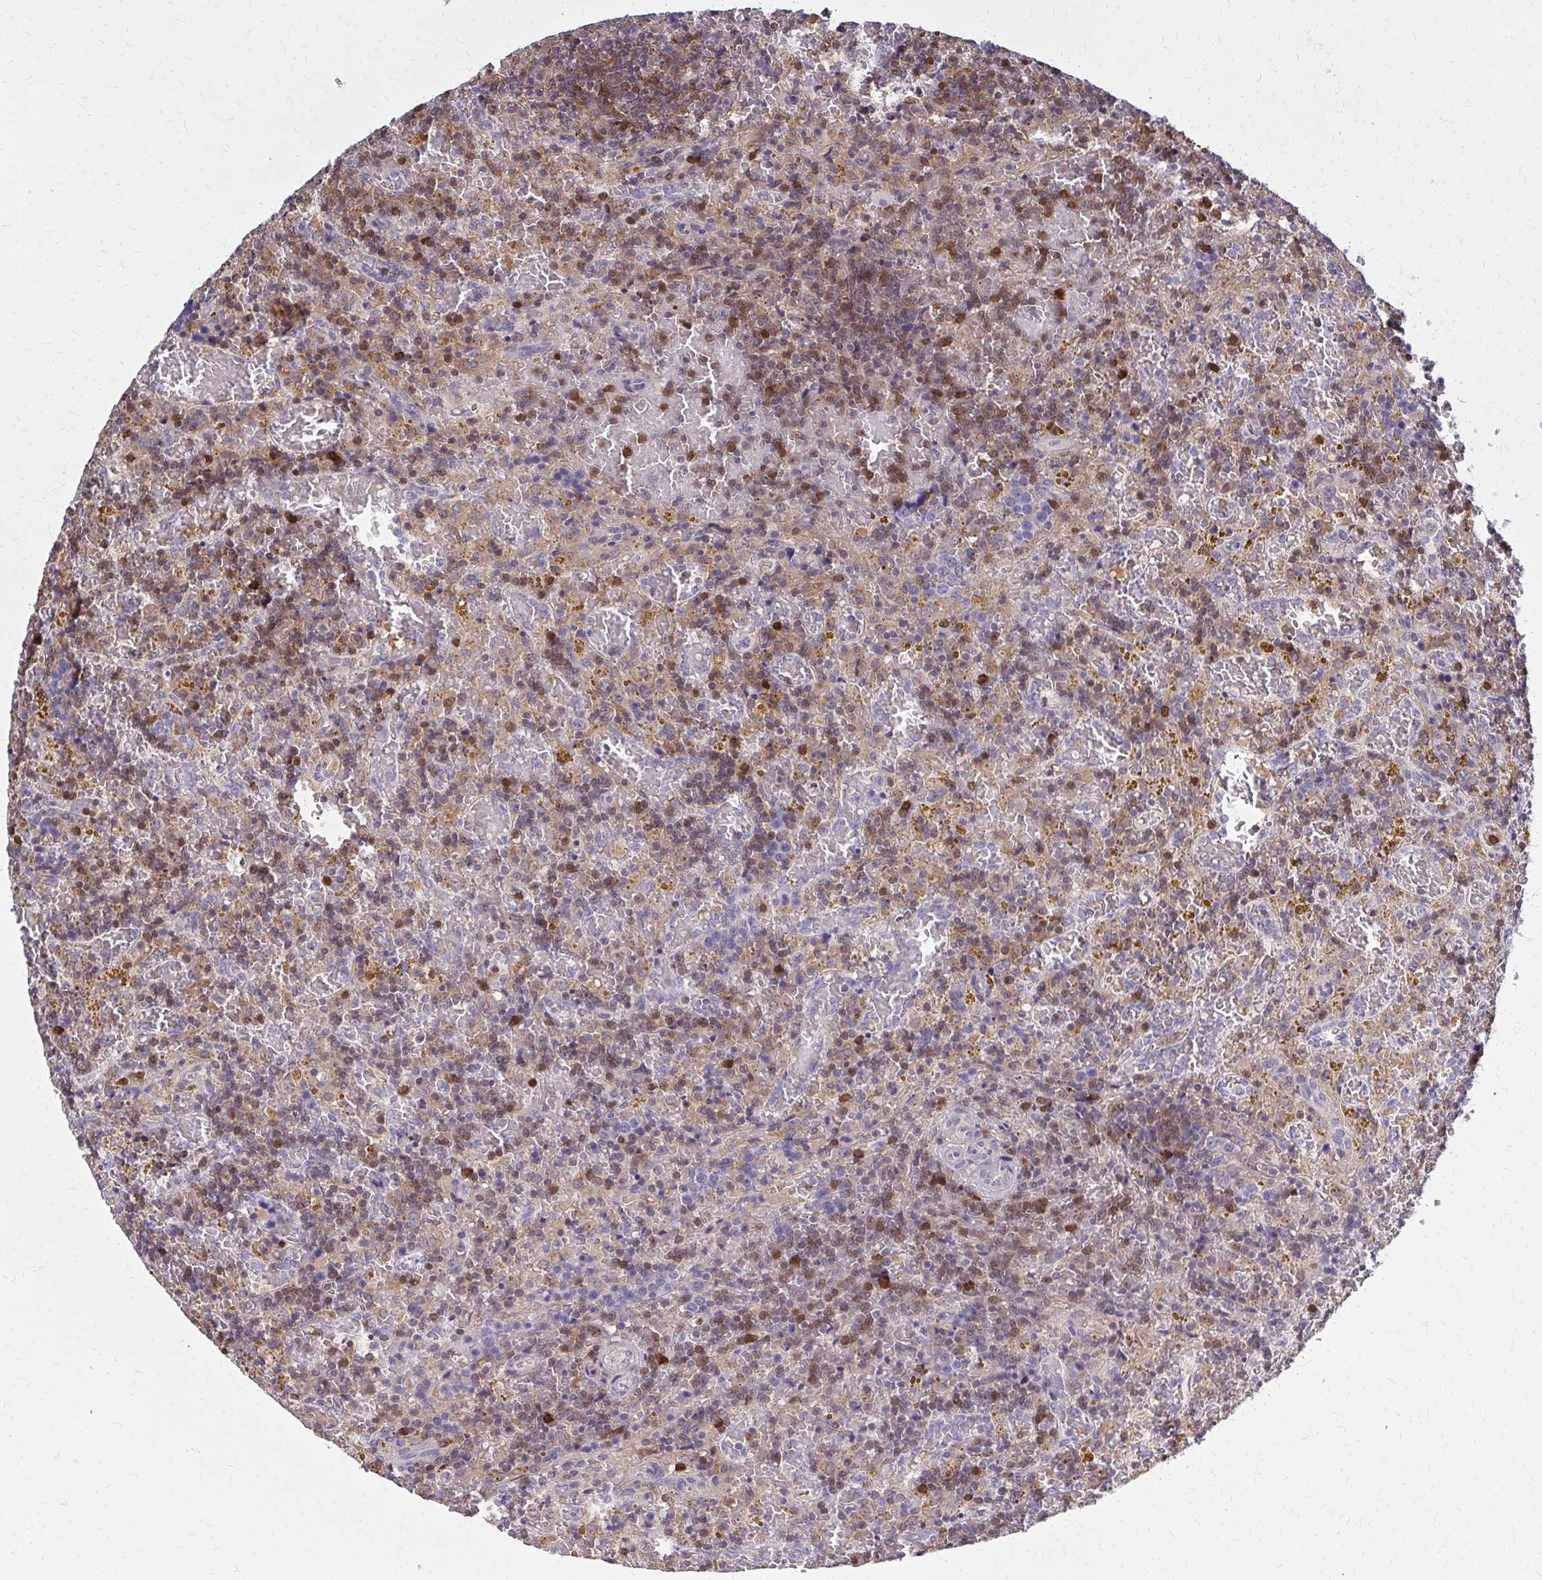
{"staining": {"intensity": "strong", "quantity": "<25%", "location": "cytoplasmic/membranous"}, "tissue": "lymphoma", "cell_type": "Tumor cells", "image_type": "cancer", "snomed": [{"axis": "morphology", "description": "Malignant lymphoma, non-Hodgkin's type, Low grade"}, {"axis": "topography", "description": "Spleen"}], "caption": "Immunohistochemistry (IHC) of lymphoma shows medium levels of strong cytoplasmic/membranous staining in approximately <25% of tumor cells.", "gene": "DBI", "patient": {"sex": "female", "age": 65}}